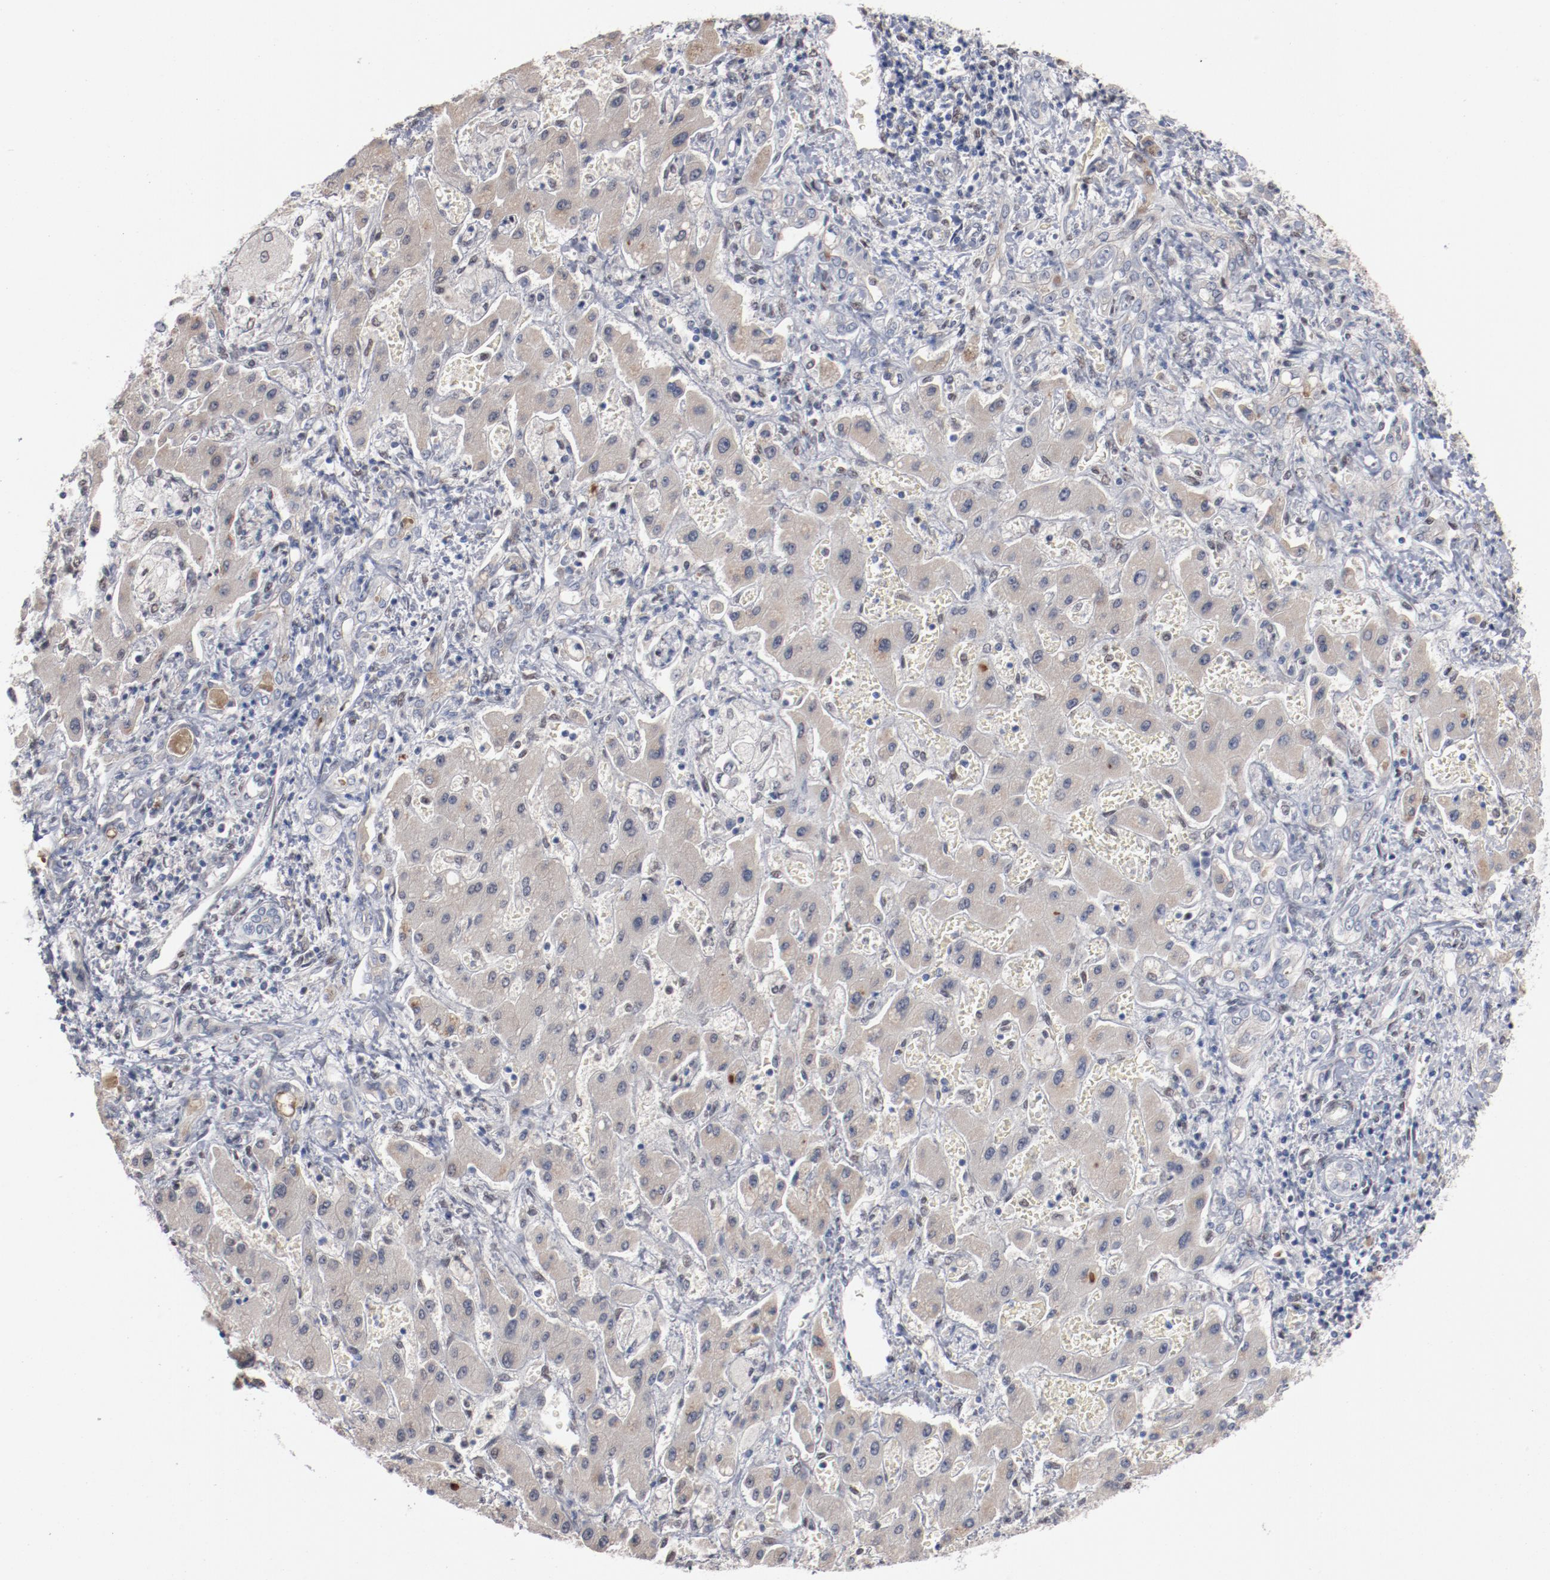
{"staining": {"intensity": "negative", "quantity": "none", "location": "none"}, "tissue": "liver cancer", "cell_type": "Tumor cells", "image_type": "cancer", "snomed": [{"axis": "morphology", "description": "Cholangiocarcinoma"}, {"axis": "topography", "description": "Liver"}], "caption": "A micrograph of human liver cancer is negative for staining in tumor cells. (DAB (3,3'-diaminobenzidine) IHC visualized using brightfield microscopy, high magnification).", "gene": "ZEB2", "patient": {"sex": "male", "age": 50}}